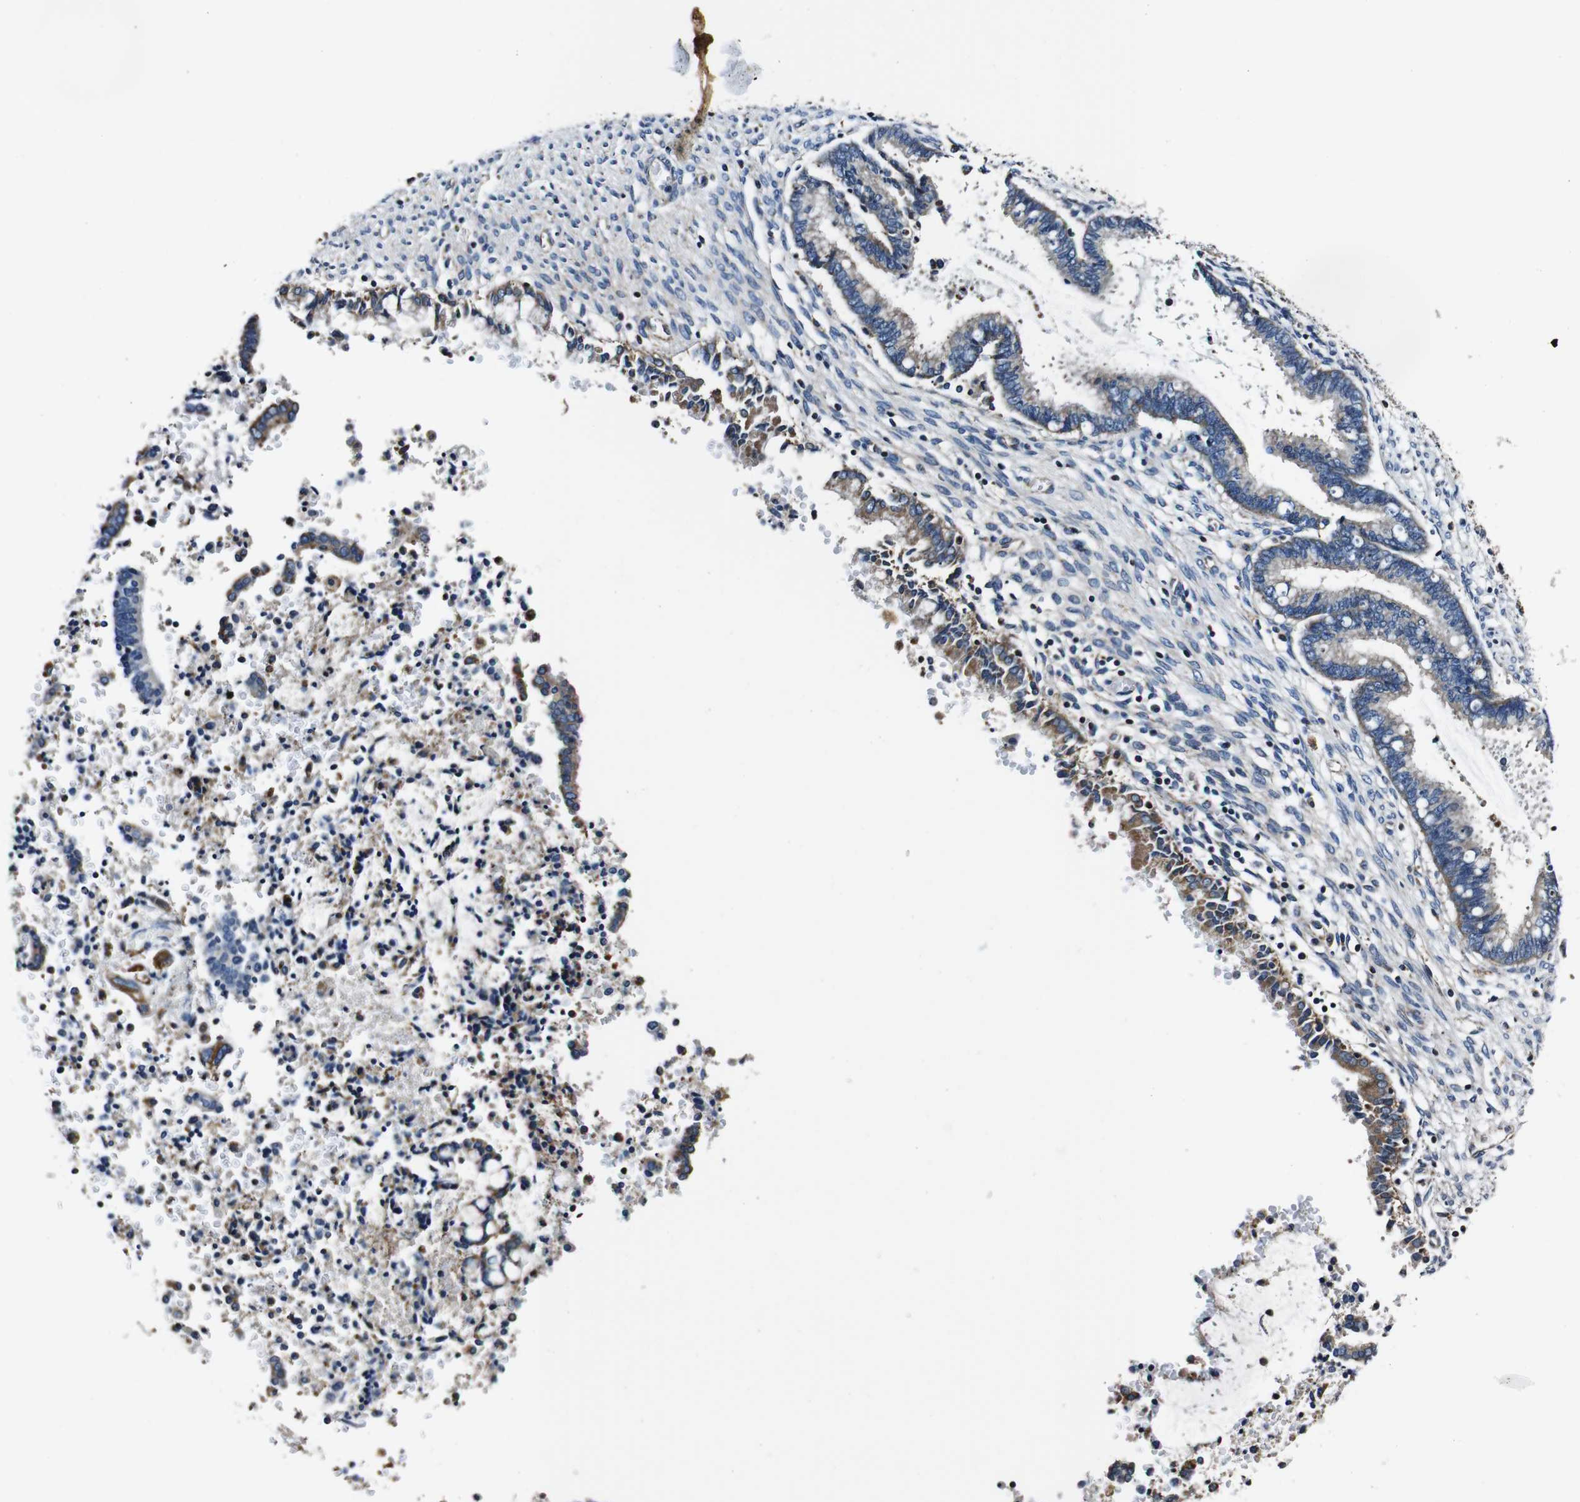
{"staining": {"intensity": "moderate", "quantity": "<25%", "location": "cytoplasmic/membranous"}, "tissue": "cervical cancer", "cell_type": "Tumor cells", "image_type": "cancer", "snomed": [{"axis": "morphology", "description": "Adenocarcinoma, NOS"}, {"axis": "topography", "description": "Cervix"}], "caption": "The histopathology image reveals staining of cervical adenocarcinoma, revealing moderate cytoplasmic/membranous protein staining (brown color) within tumor cells.", "gene": "HK1", "patient": {"sex": "female", "age": 44}}